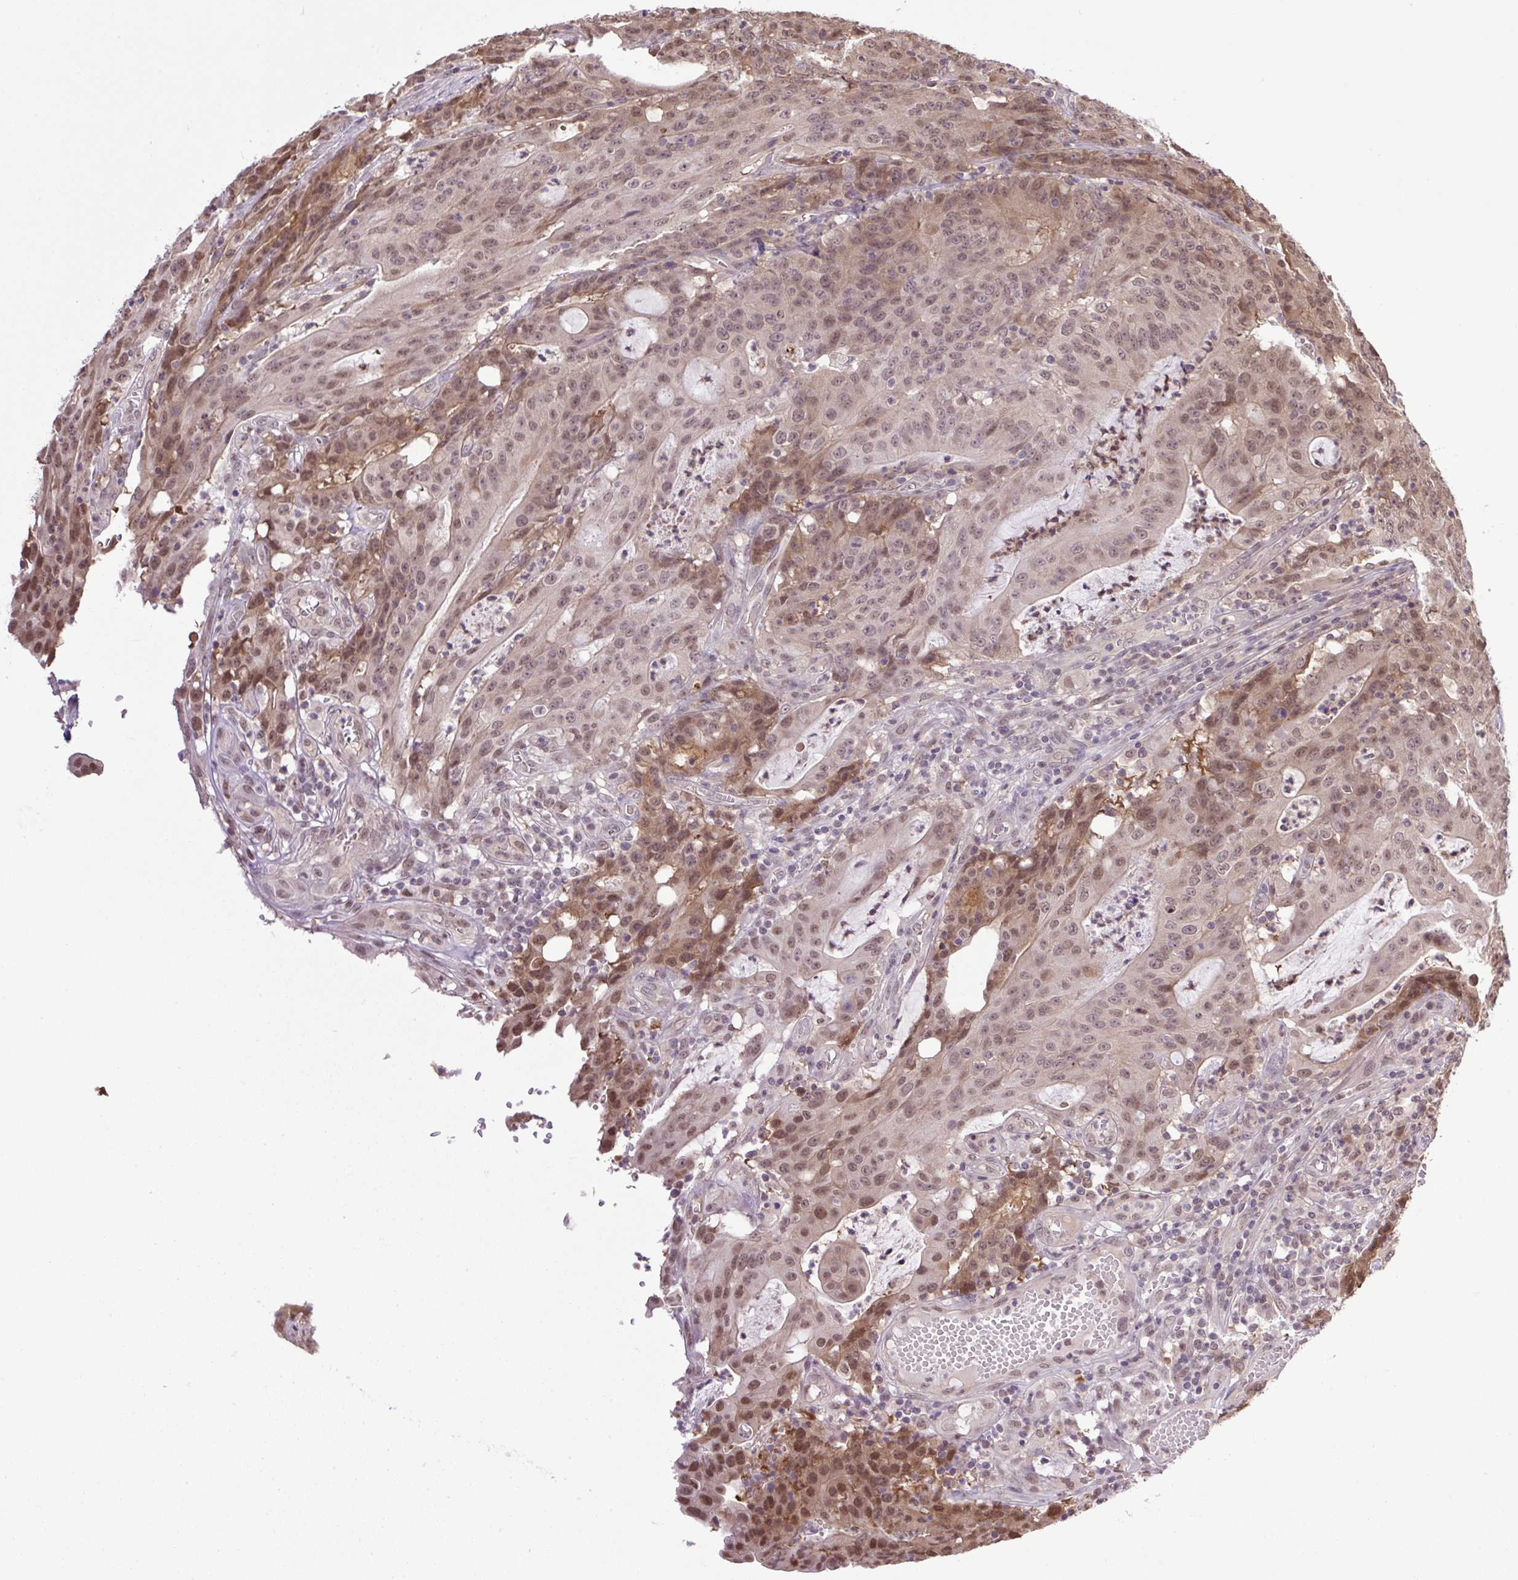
{"staining": {"intensity": "moderate", "quantity": ">75%", "location": "nuclear"}, "tissue": "colorectal cancer", "cell_type": "Tumor cells", "image_type": "cancer", "snomed": [{"axis": "morphology", "description": "Adenocarcinoma, NOS"}, {"axis": "topography", "description": "Colon"}], "caption": "IHC photomicrograph of colorectal cancer stained for a protein (brown), which displays medium levels of moderate nuclear expression in about >75% of tumor cells.", "gene": "SGTA", "patient": {"sex": "male", "age": 83}}